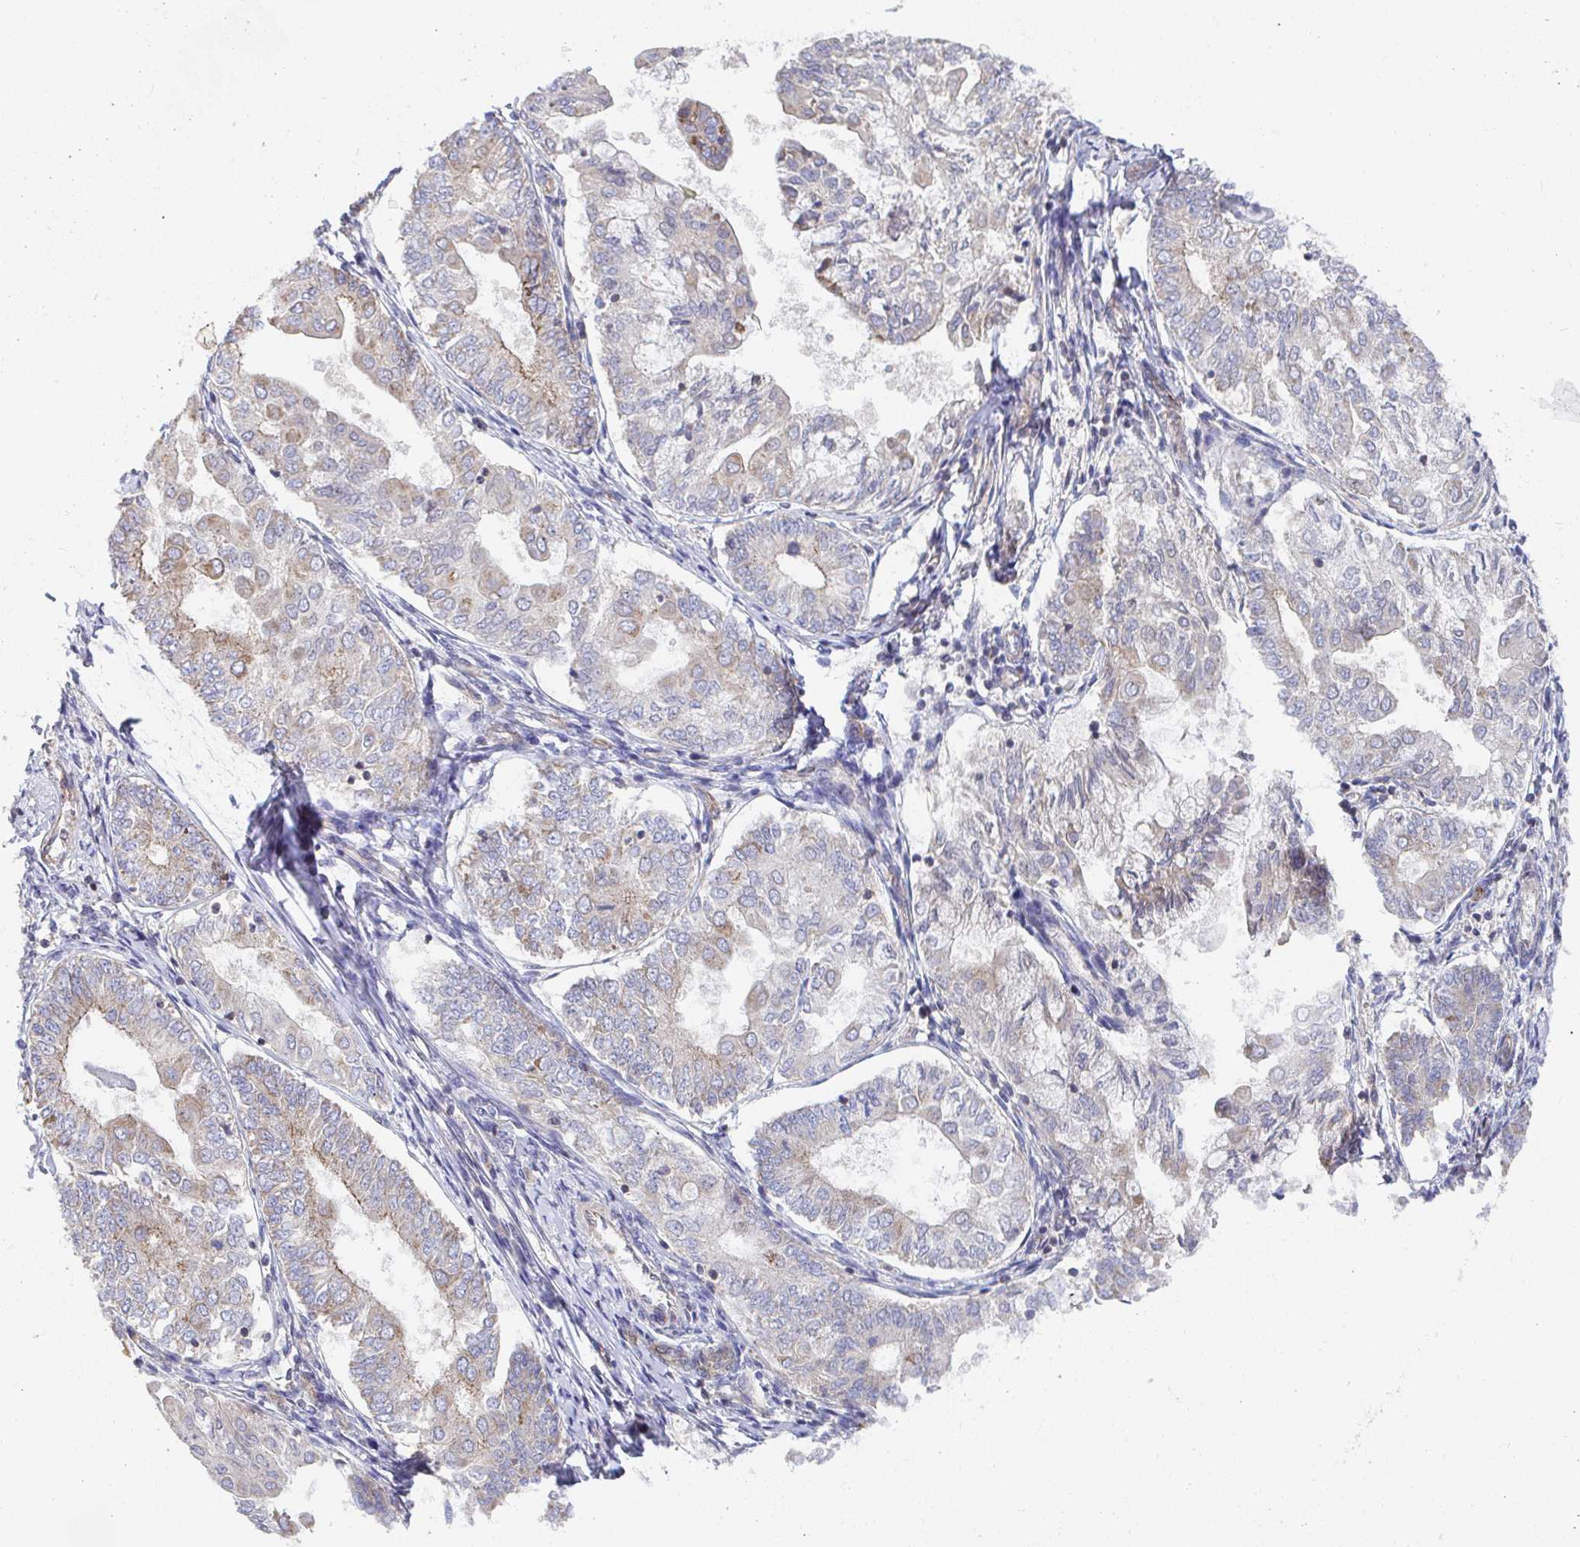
{"staining": {"intensity": "weak", "quantity": "25%-75%", "location": "cytoplasmic/membranous"}, "tissue": "endometrial cancer", "cell_type": "Tumor cells", "image_type": "cancer", "snomed": [{"axis": "morphology", "description": "Adenocarcinoma, NOS"}, {"axis": "topography", "description": "Endometrium"}], "caption": "The image displays a brown stain indicating the presence of a protein in the cytoplasmic/membranous of tumor cells in adenocarcinoma (endometrial). (IHC, brightfield microscopy, high magnification).", "gene": "EIF1AD", "patient": {"sex": "female", "age": 68}}